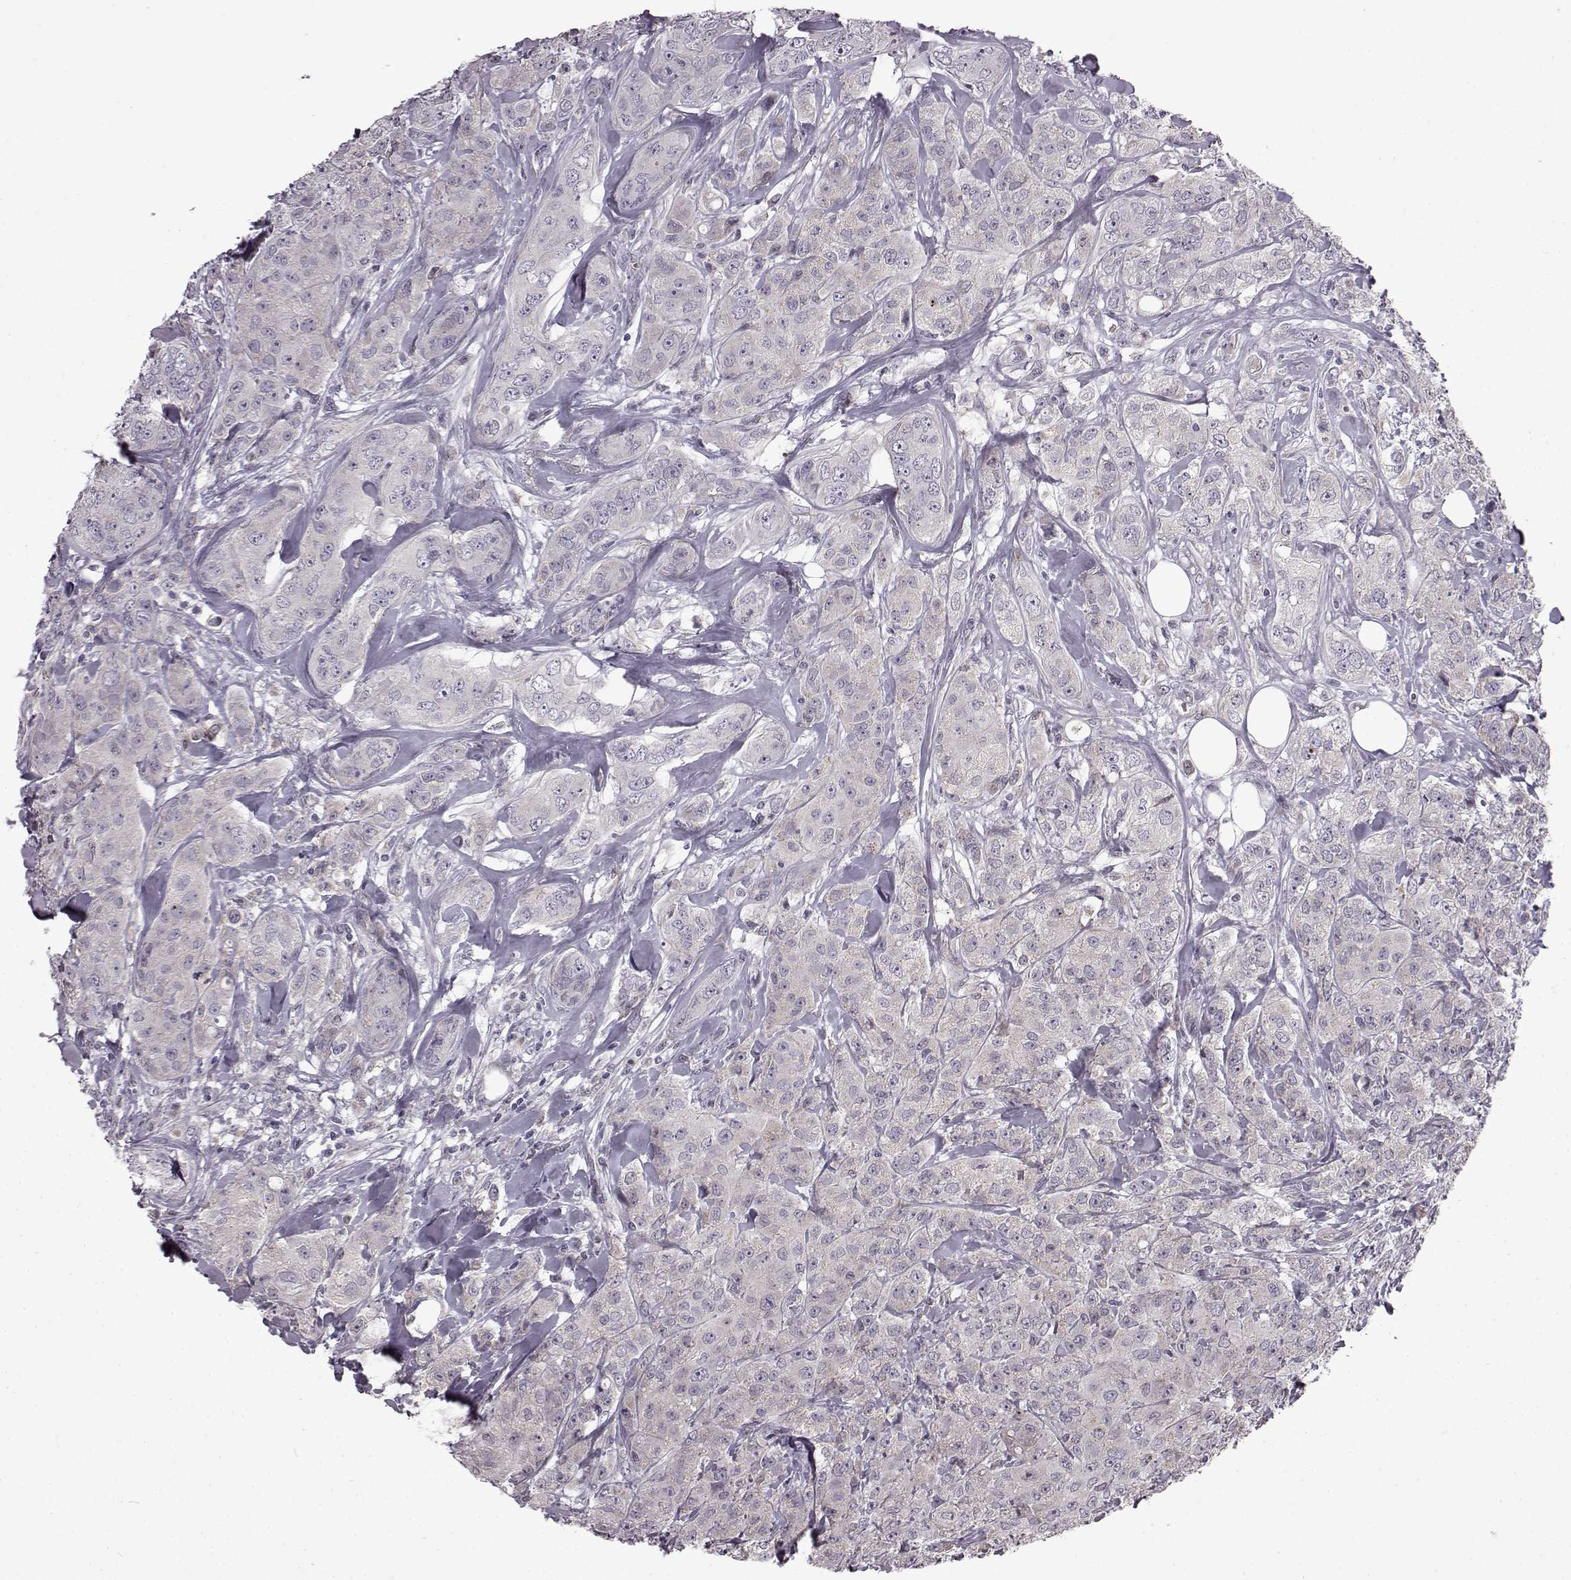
{"staining": {"intensity": "negative", "quantity": "none", "location": "none"}, "tissue": "breast cancer", "cell_type": "Tumor cells", "image_type": "cancer", "snomed": [{"axis": "morphology", "description": "Duct carcinoma"}, {"axis": "topography", "description": "Breast"}], "caption": "IHC photomicrograph of neoplastic tissue: human breast cancer (intraductal carcinoma) stained with DAB (3,3'-diaminobenzidine) demonstrates no significant protein positivity in tumor cells.", "gene": "B3GNT6", "patient": {"sex": "female", "age": 43}}